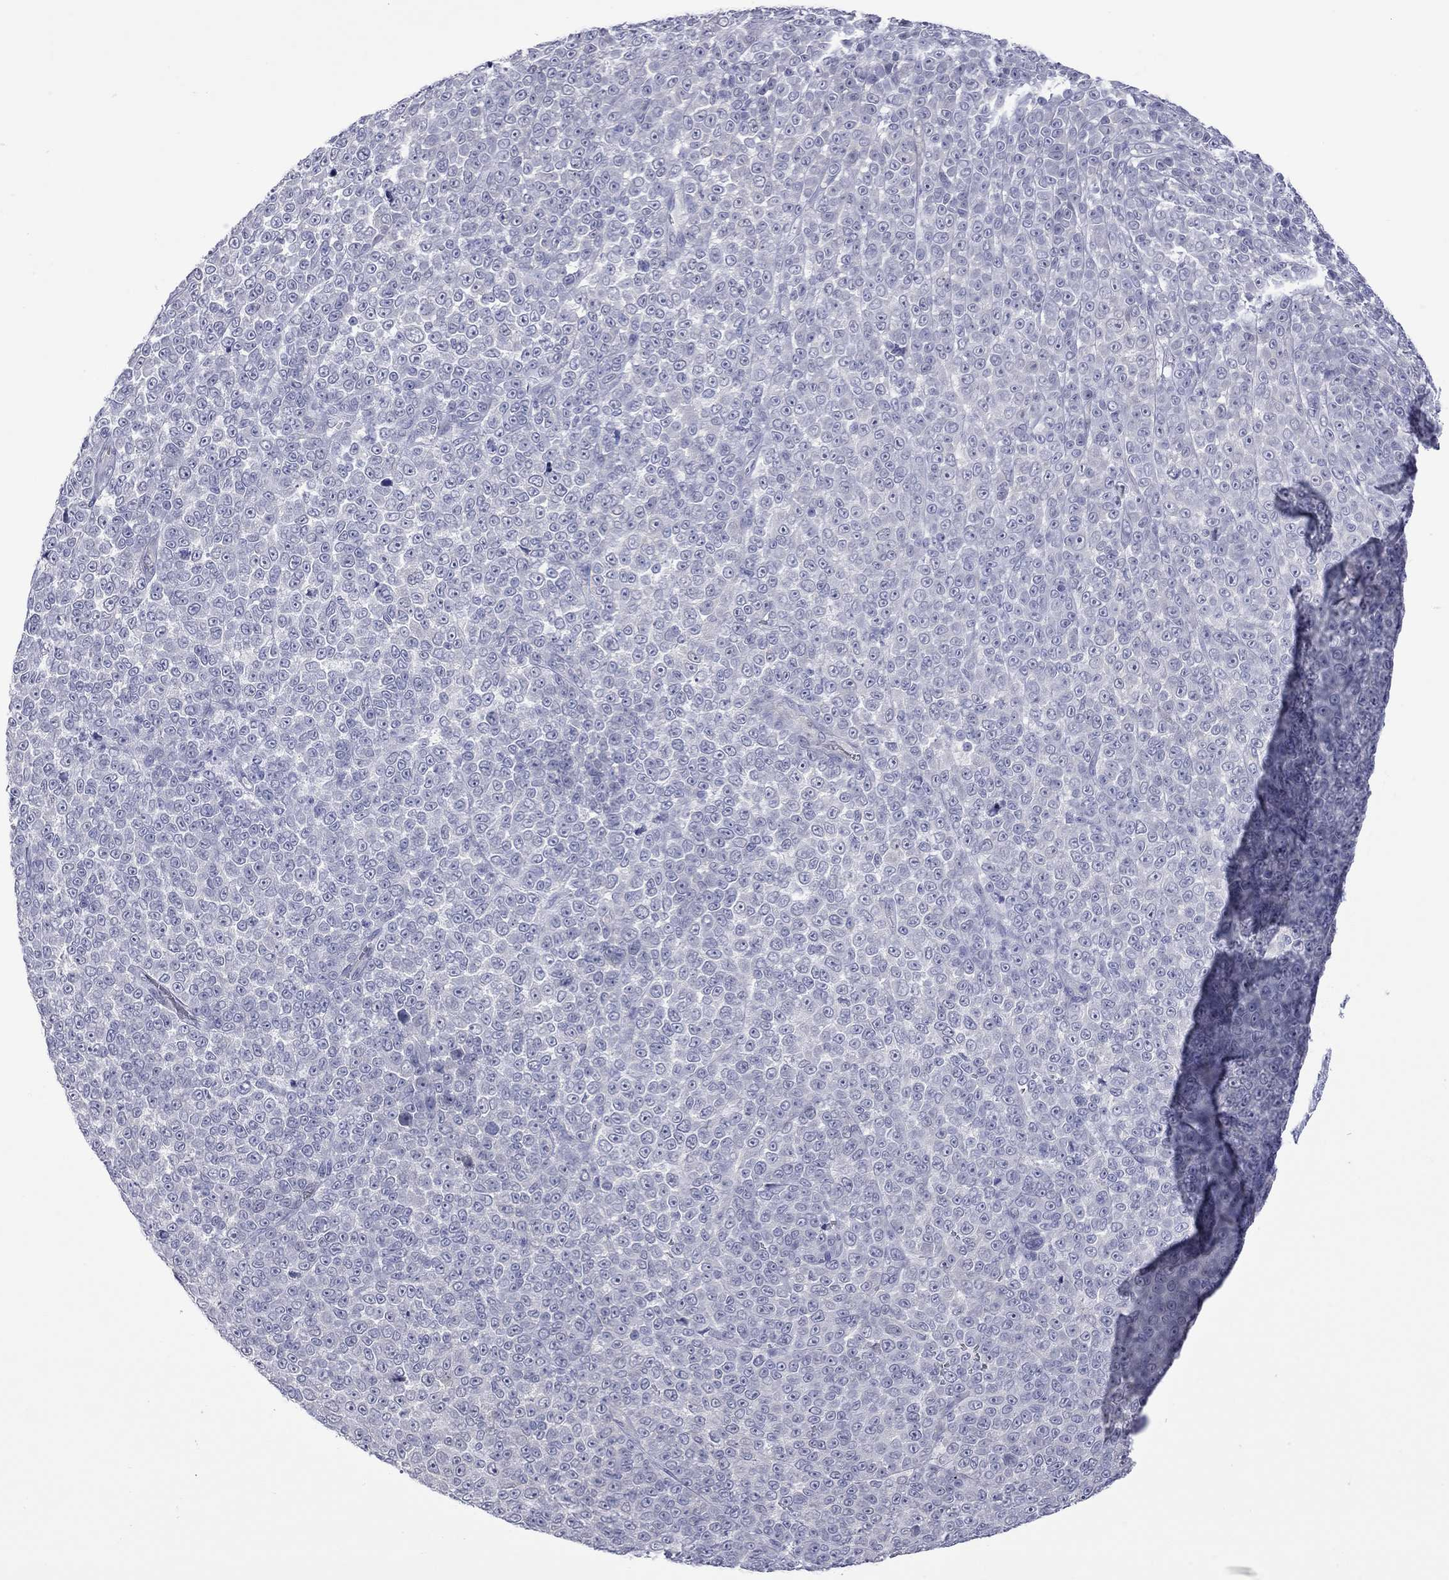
{"staining": {"intensity": "negative", "quantity": "none", "location": "none"}, "tissue": "melanoma", "cell_type": "Tumor cells", "image_type": "cancer", "snomed": [{"axis": "morphology", "description": "Malignant melanoma, NOS"}, {"axis": "topography", "description": "Skin"}], "caption": "Immunohistochemistry image of malignant melanoma stained for a protein (brown), which displays no expression in tumor cells. The staining was performed using DAB to visualize the protein expression in brown, while the nuclei were stained in blue with hematoxylin (Magnification: 20x).", "gene": "CTNNBIP1", "patient": {"sex": "female", "age": 95}}